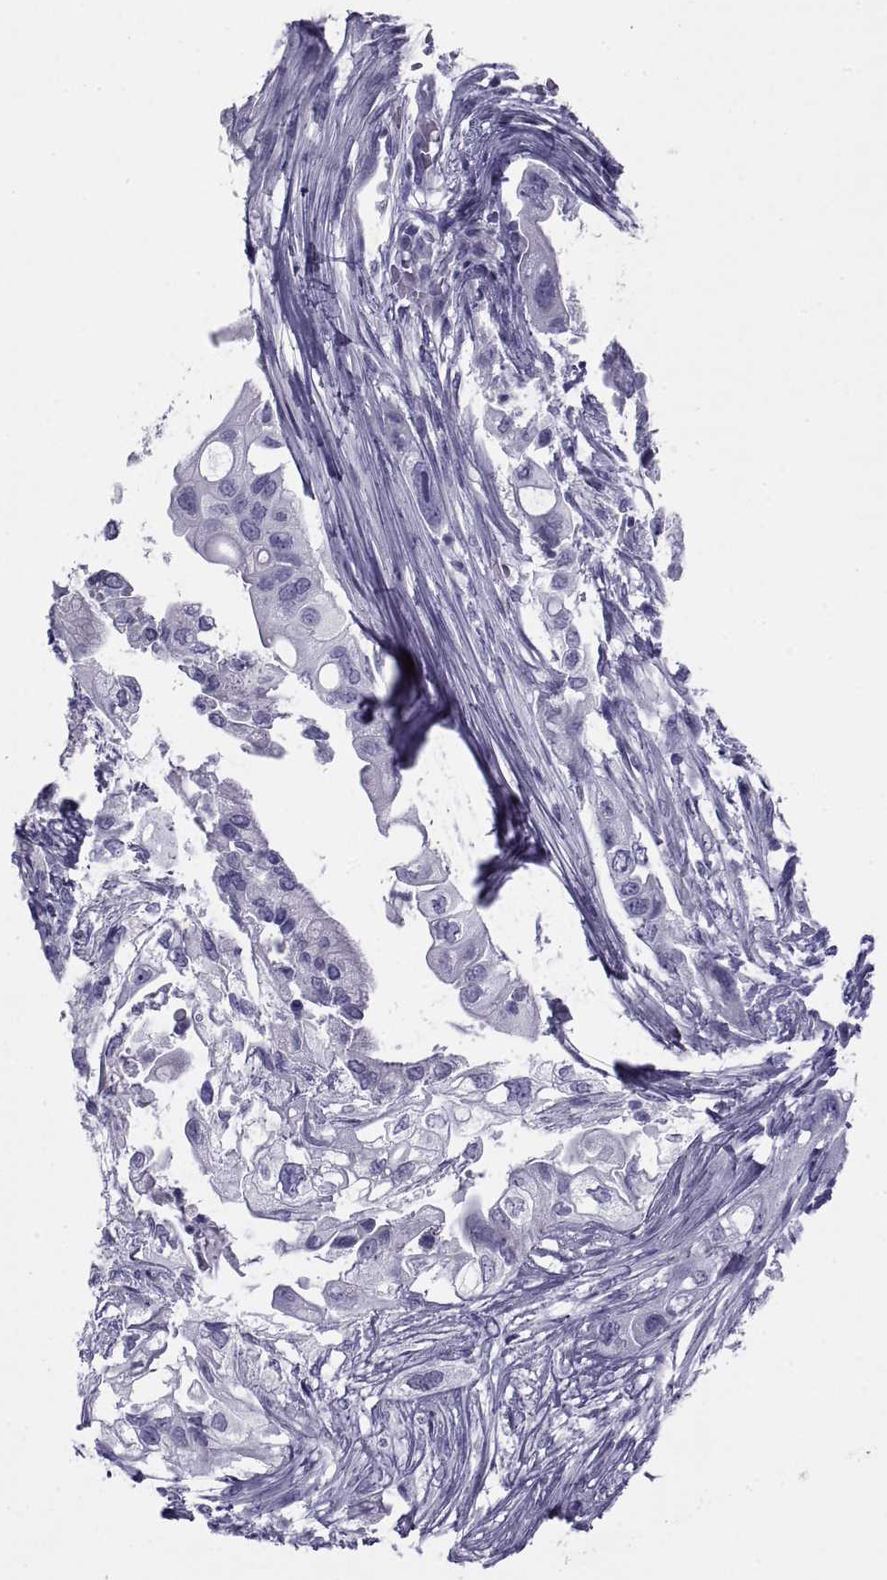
{"staining": {"intensity": "negative", "quantity": "none", "location": "none"}, "tissue": "pancreatic cancer", "cell_type": "Tumor cells", "image_type": "cancer", "snomed": [{"axis": "morphology", "description": "Adenocarcinoma, NOS"}, {"axis": "topography", "description": "Pancreas"}], "caption": "Tumor cells show no significant staining in pancreatic cancer (adenocarcinoma).", "gene": "NPTX2", "patient": {"sex": "female", "age": 72}}